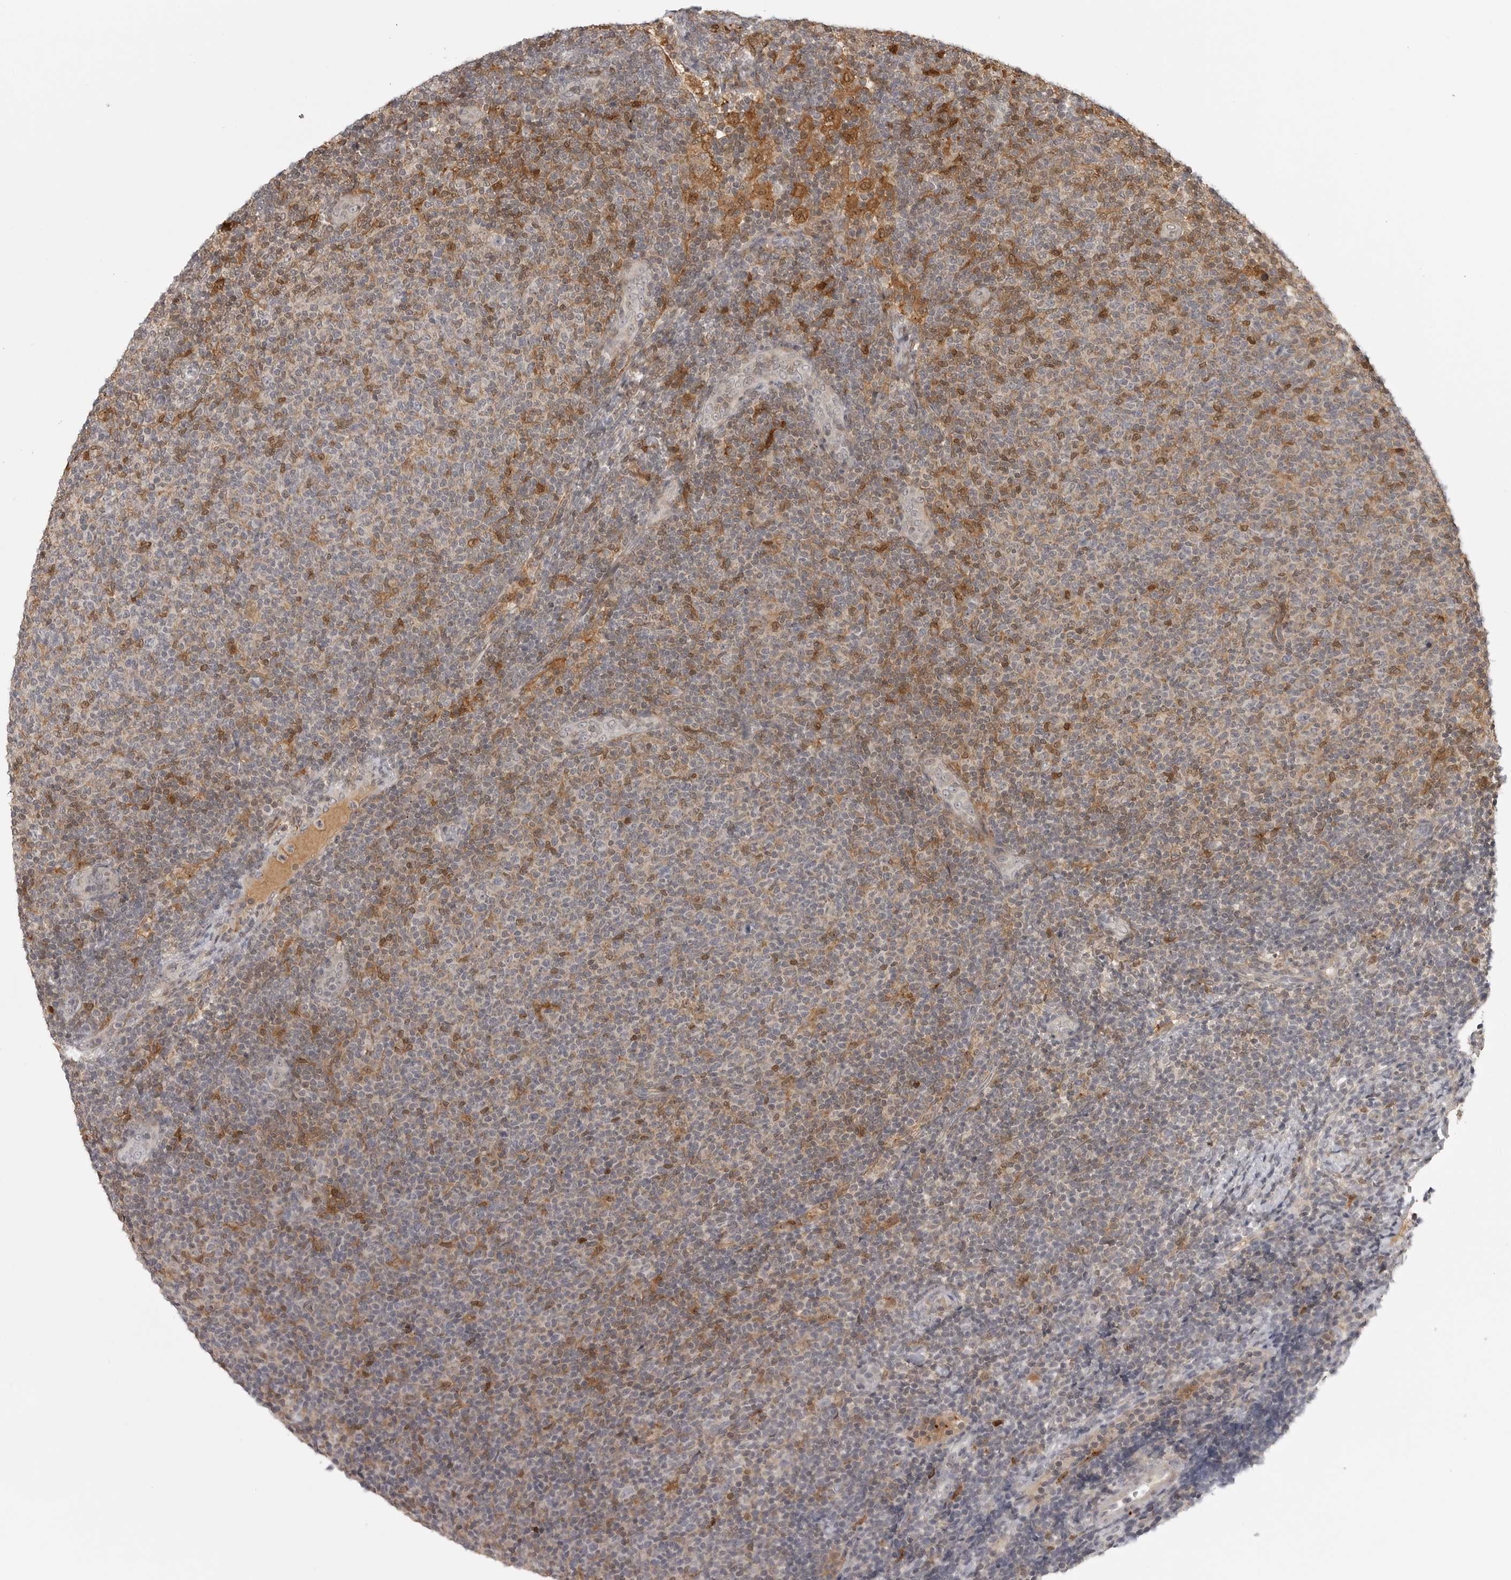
{"staining": {"intensity": "moderate", "quantity": "<25%", "location": "cytoplasmic/membranous"}, "tissue": "lymphoma", "cell_type": "Tumor cells", "image_type": "cancer", "snomed": [{"axis": "morphology", "description": "Malignant lymphoma, non-Hodgkin's type, Low grade"}, {"axis": "topography", "description": "Lymph node"}], "caption": "Human lymphoma stained for a protein (brown) reveals moderate cytoplasmic/membranous positive positivity in approximately <25% of tumor cells.", "gene": "CTIF", "patient": {"sex": "male", "age": 66}}